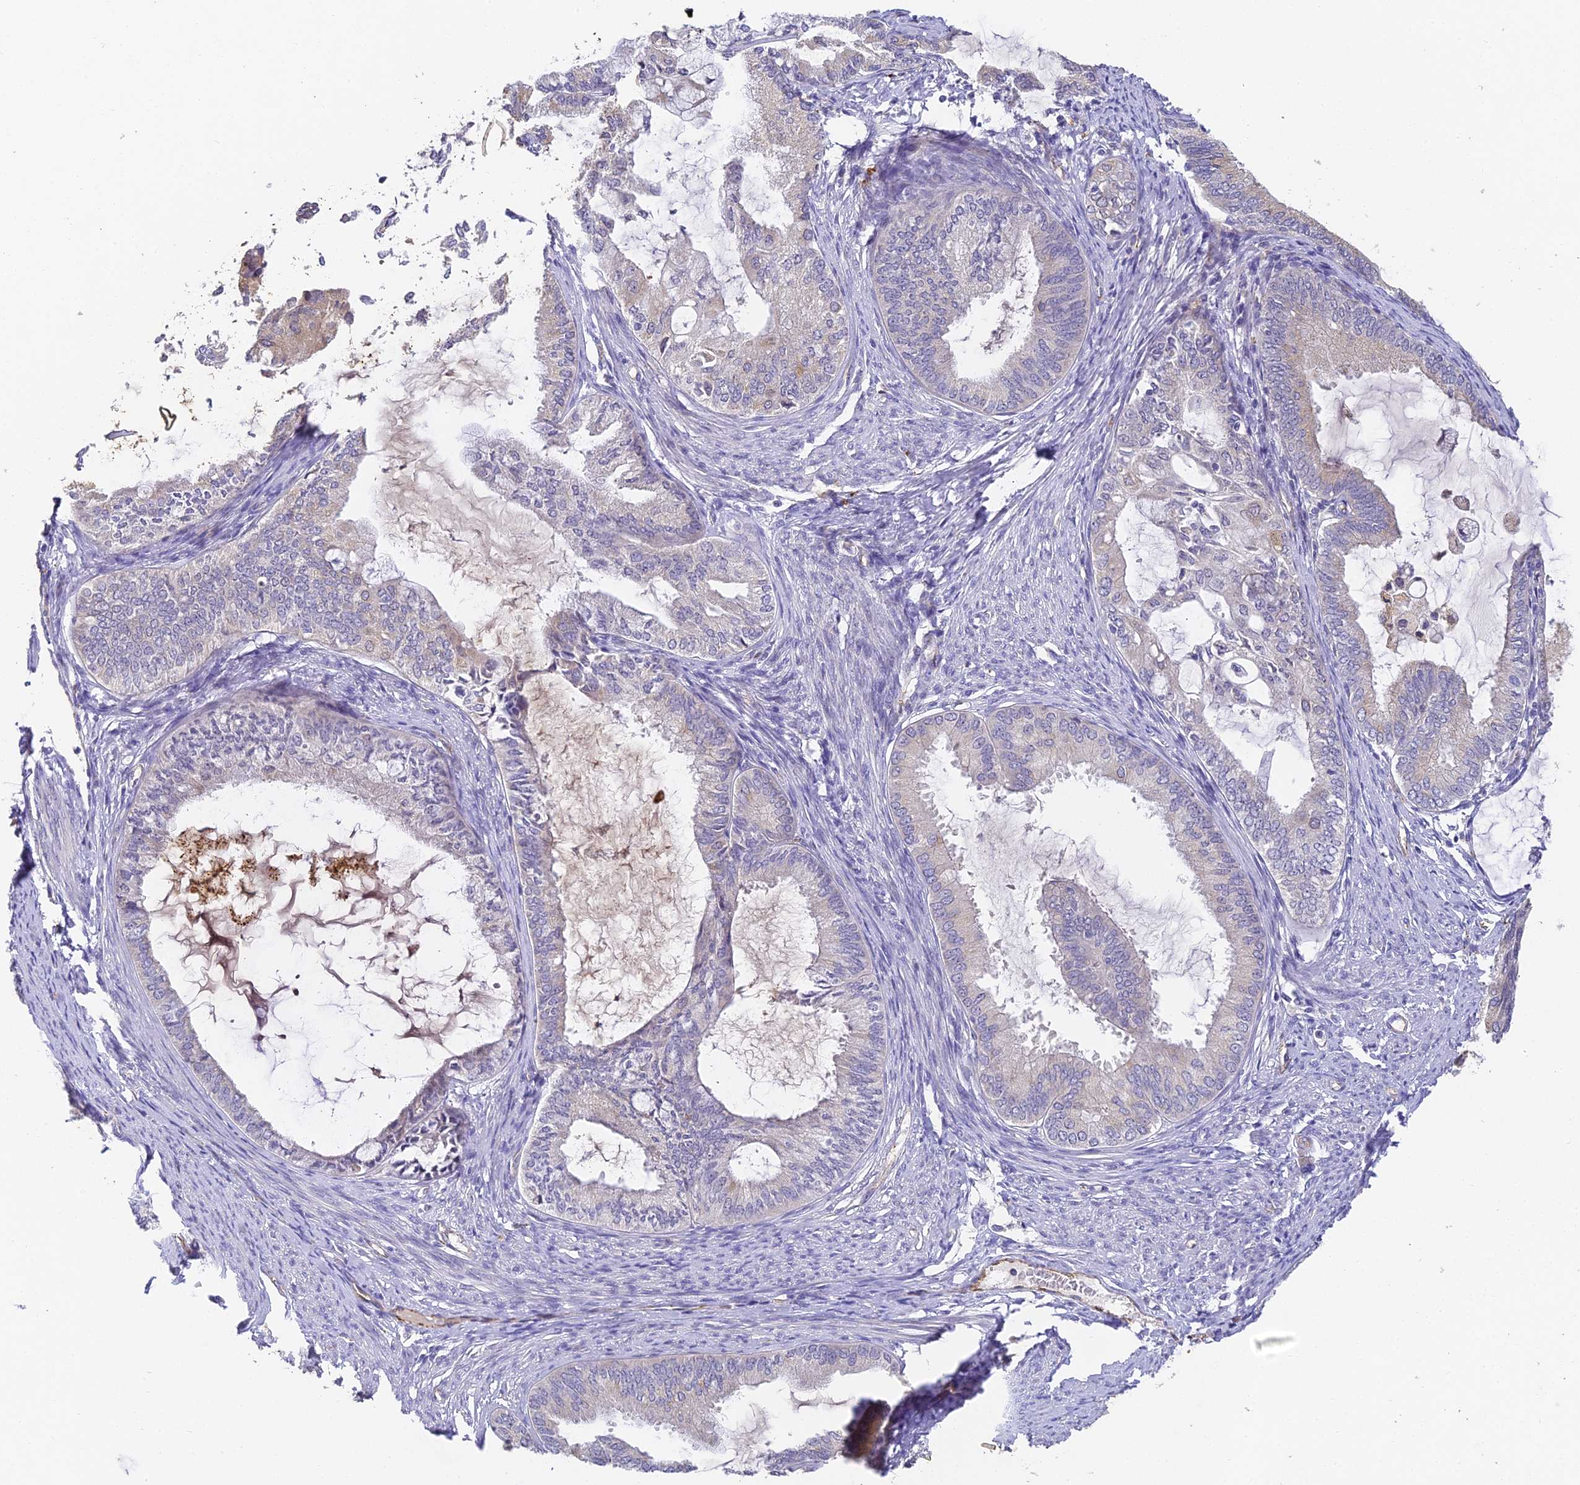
{"staining": {"intensity": "weak", "quantity": "<25%", "location": "cytoplasmic/membranous"}, "tissue": "endometrial cancer", "cell_type": "Tumor cells", "image_type": "cancer", "snomed": [{"axis": "morphology", "description": "Adenocarcinoma, NOS"}, {"axis": "topography", "description": "Endometrium"}], "caption": "Immunohistochemistry (IHC) of endometrial adenocarcinoma exhibits no expression in tumor cells.", "gene": "DNAAF10", "patient": {"sex": "female", "age": 86}}